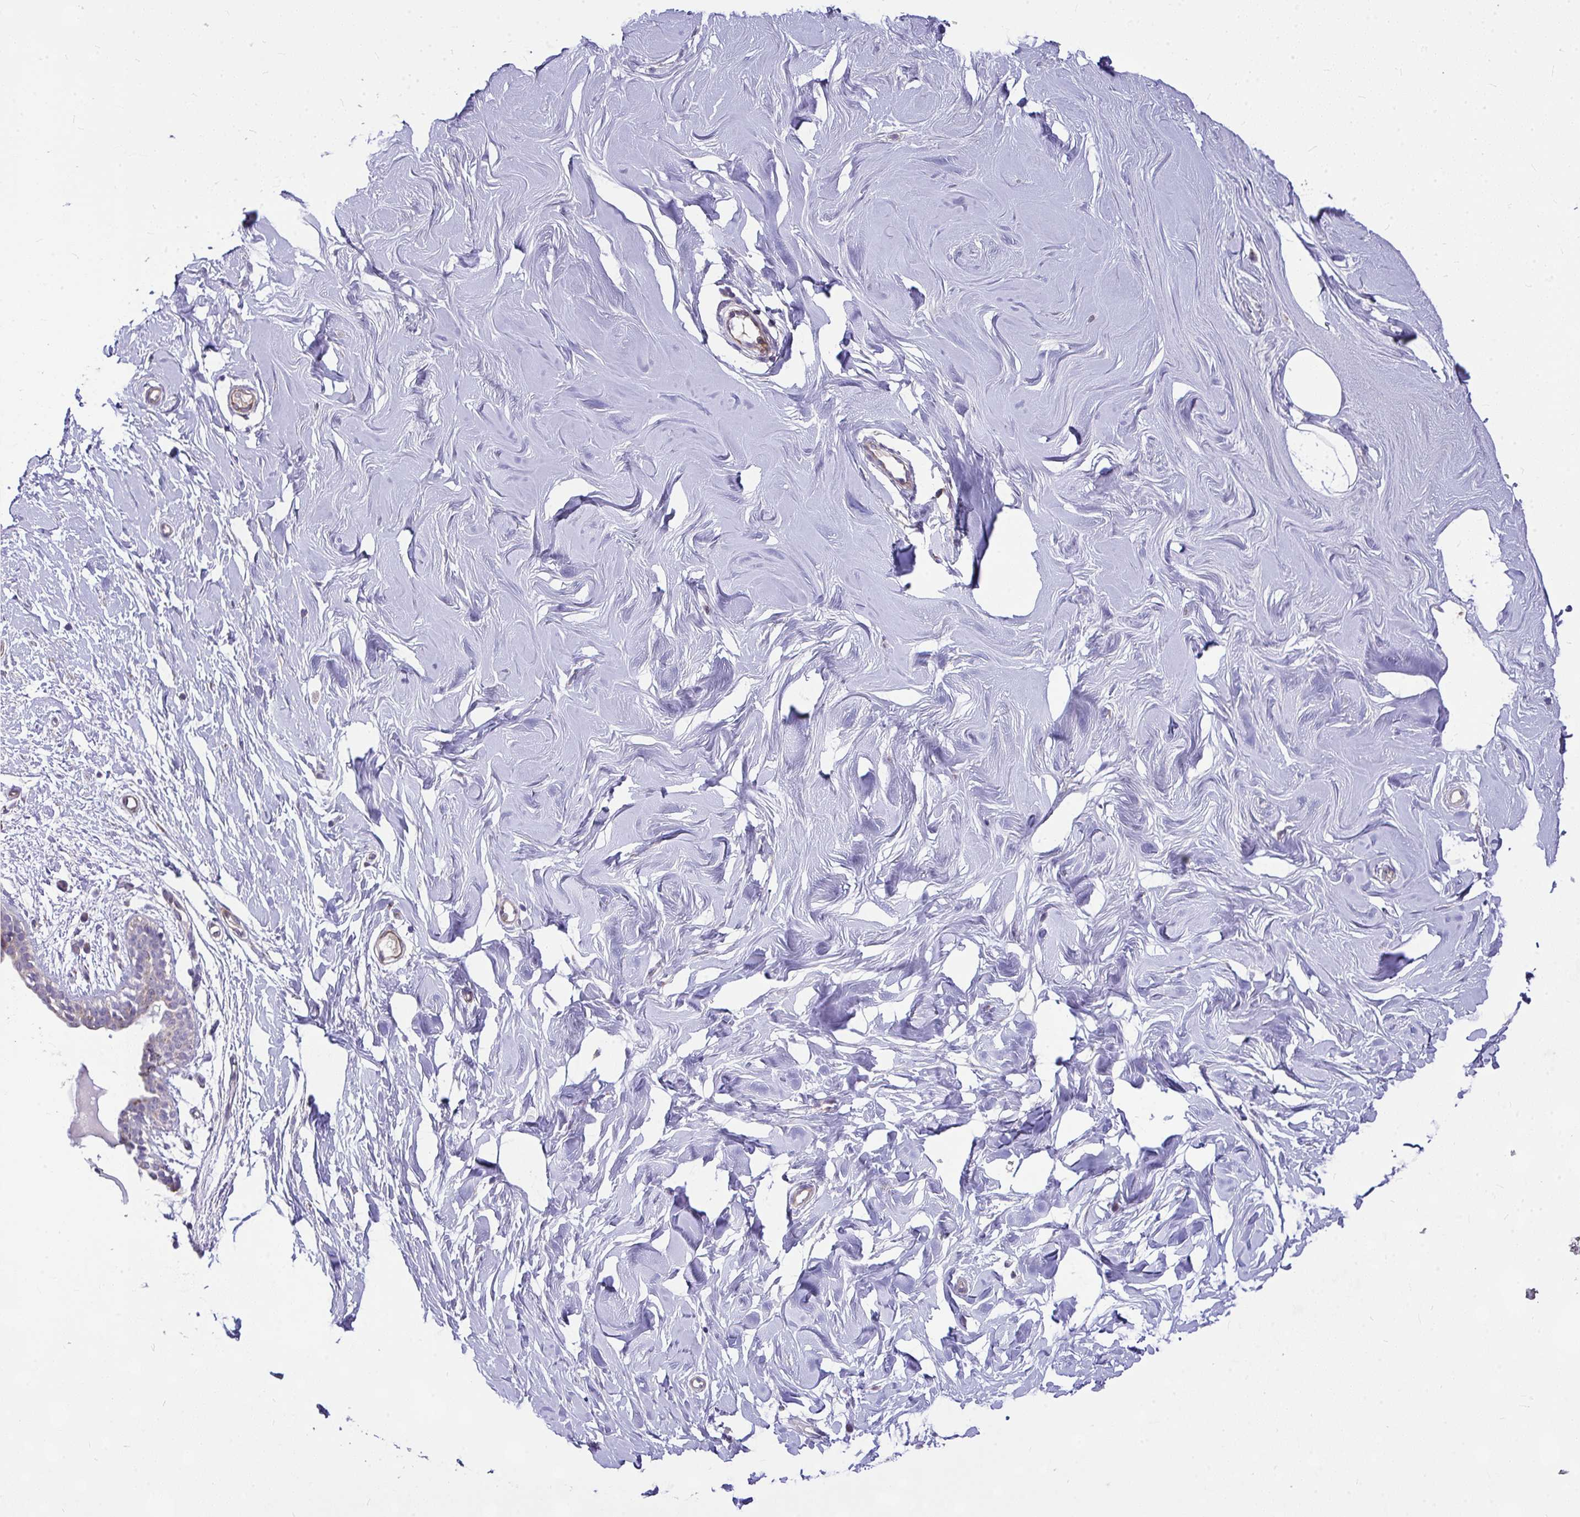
{"staining": {"intensity": "negative", "quantity": "none", "location": "none"}, "tissue": "breast", "cell_type": "Adipocytes", "image_type": "normal", "snomed": [{"axis": "morphology", "description": "Normal tissue, NOS"}, {"axis": "topography", "description": "Breast"}], "caption": "DAB immunohistochemical staining of normal breast exhibits no significant positivity in adipocytes. (DAB immunohistochemistry visualized using brightfield microscopy, high magnification).", "gene": "CEP63", "patient": {"sex": "female", "age": 27}}